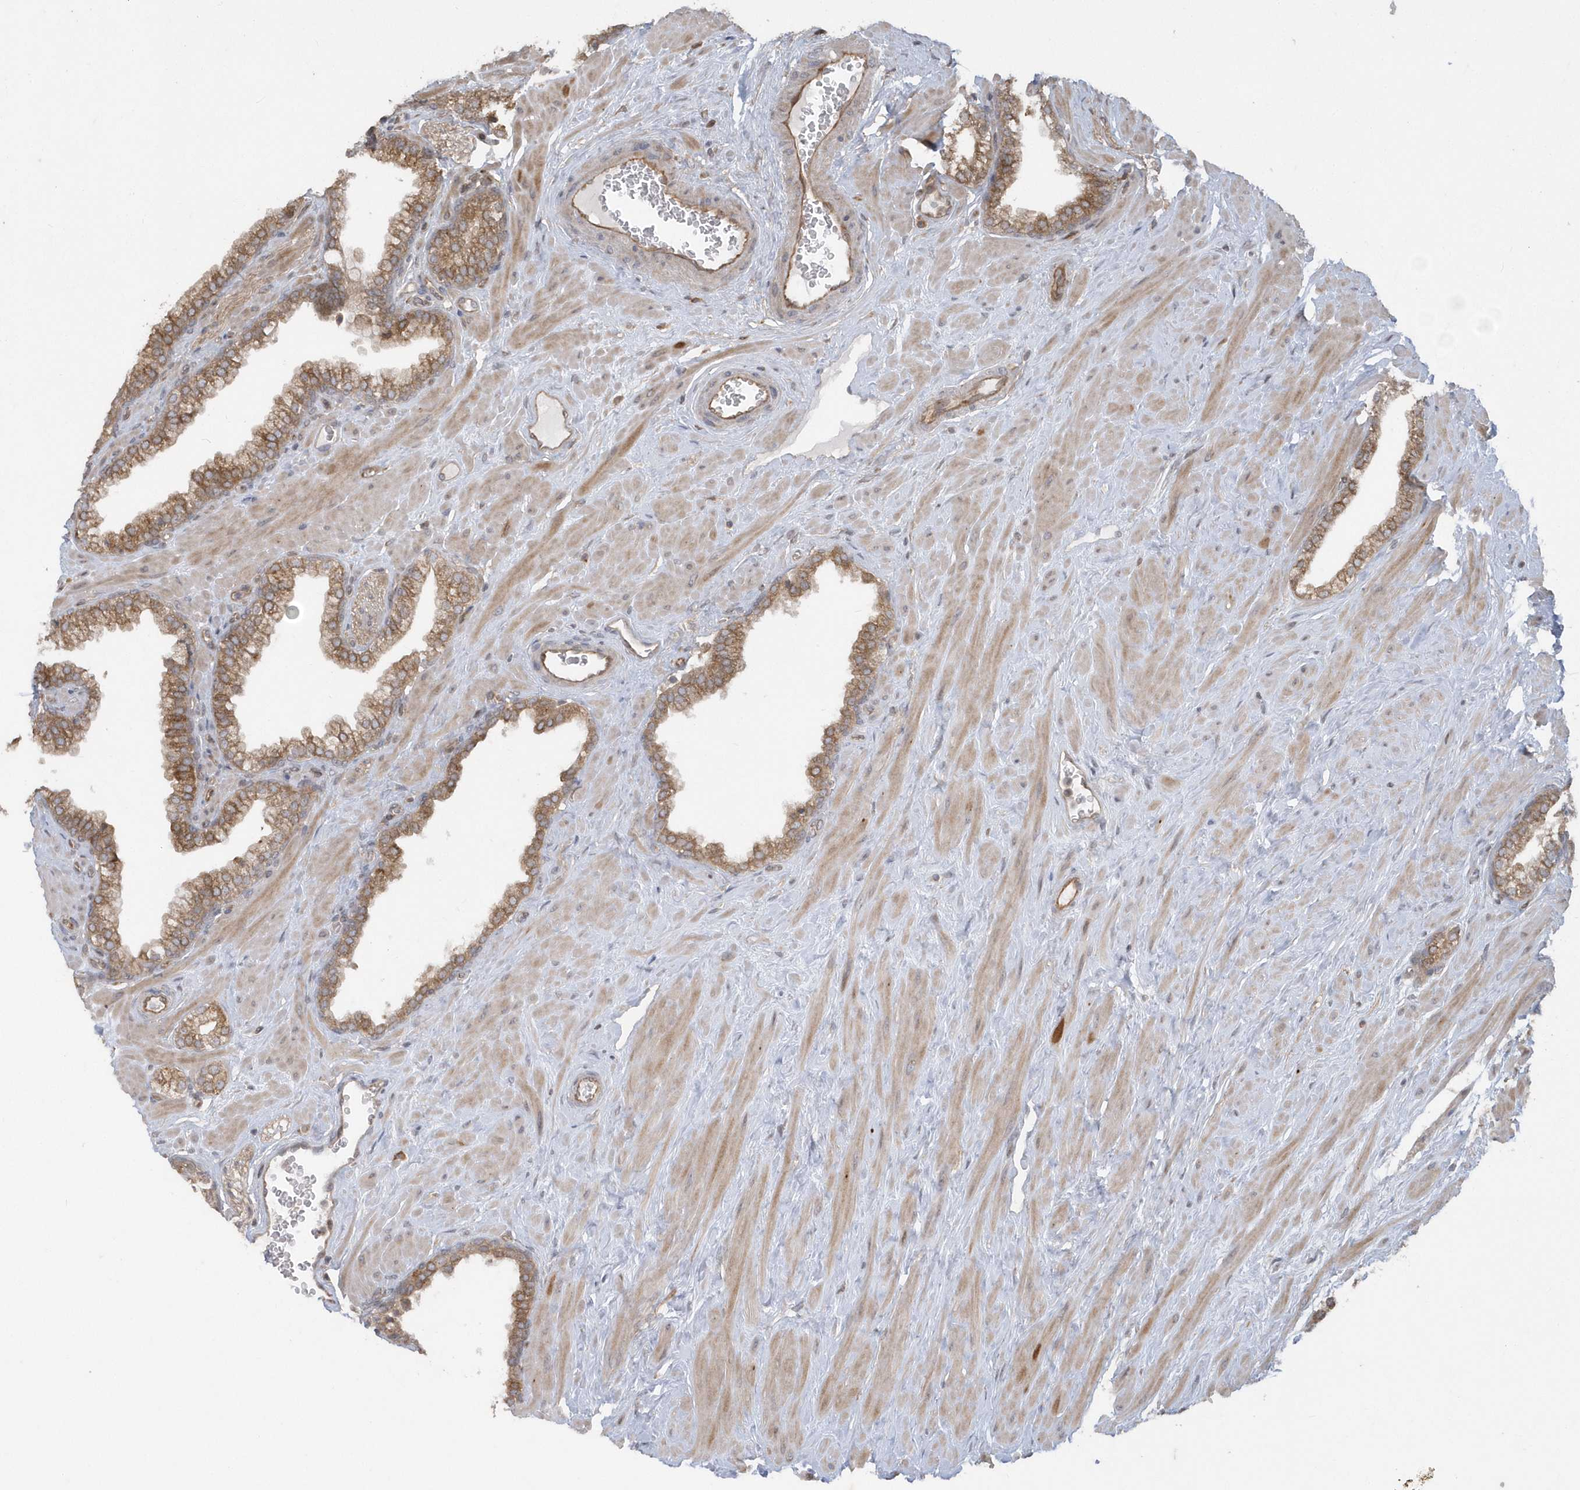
{"staining": {"intensity": "moderate", "quantity": "25%-75%", "location": "cytoplasmic/membranous"}, "tissue": "prostate", "cell_type": "Glandular cells", "image_type": "normal", "snomed": [{"axis": "morphology", "description": "Normal tissue, NOS"}, {"axis": "morphology", "description": "Urothelial carcinoma, Low grade"}, {"axis": "topography", "description": "Urinary bladder"}, {"axis": "topography", "description": "Prostate"}], "caption": "Immunohistochemistry (DAB (3,3'-diaminobenzidine)) staining of benign prostate displays moderate cytoplasmic/membranous protein expression in about 25%-75% of glandular cells.", "gene": "HERPUD1", "patient": {"sex": "male", "age": 60}}